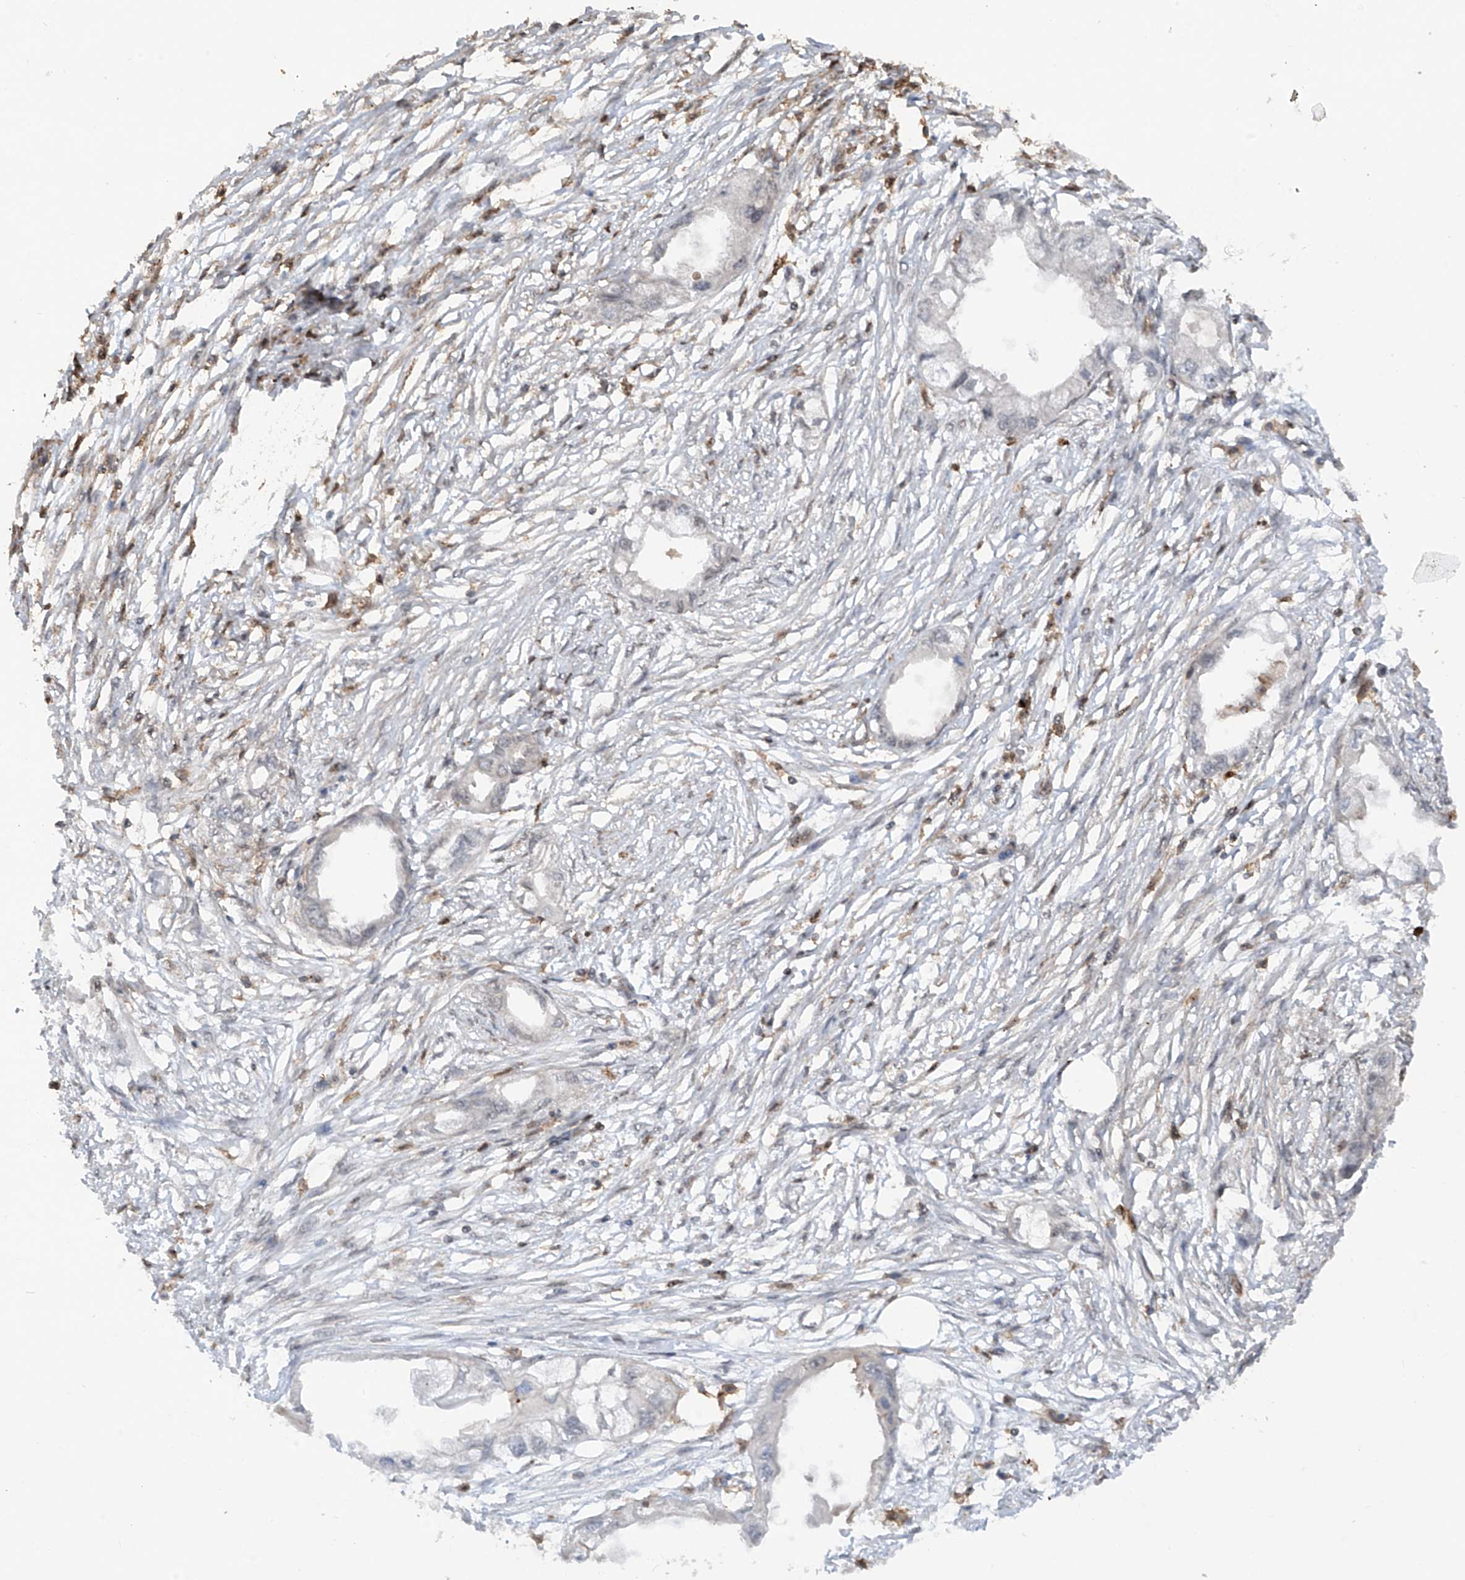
{"staining": {"intensity": "negative", "quantity": "none", "location": "none"}, "tissue": "endometrial cancer", "cell_type": "Tumor cells", "image_type": "cancer", "snomed": [{"axis": "morphology", "description": "Adenocarcinoma, NOS"}, {"axis": "morphology", "description": "Adenocarcinoma, metastatic, NOS"}, {"axis": "topography", "description": "Adipose tissue"}, {"axis": "topography", "description": "Endometrium"}], "caption": "Immunohistochemistry (IHC) of human endometrial adenocarcinoma reveals no positivity in tumor cells.", "gene": "REPIN1", "patient": {"sex": "female", "age": 67}}